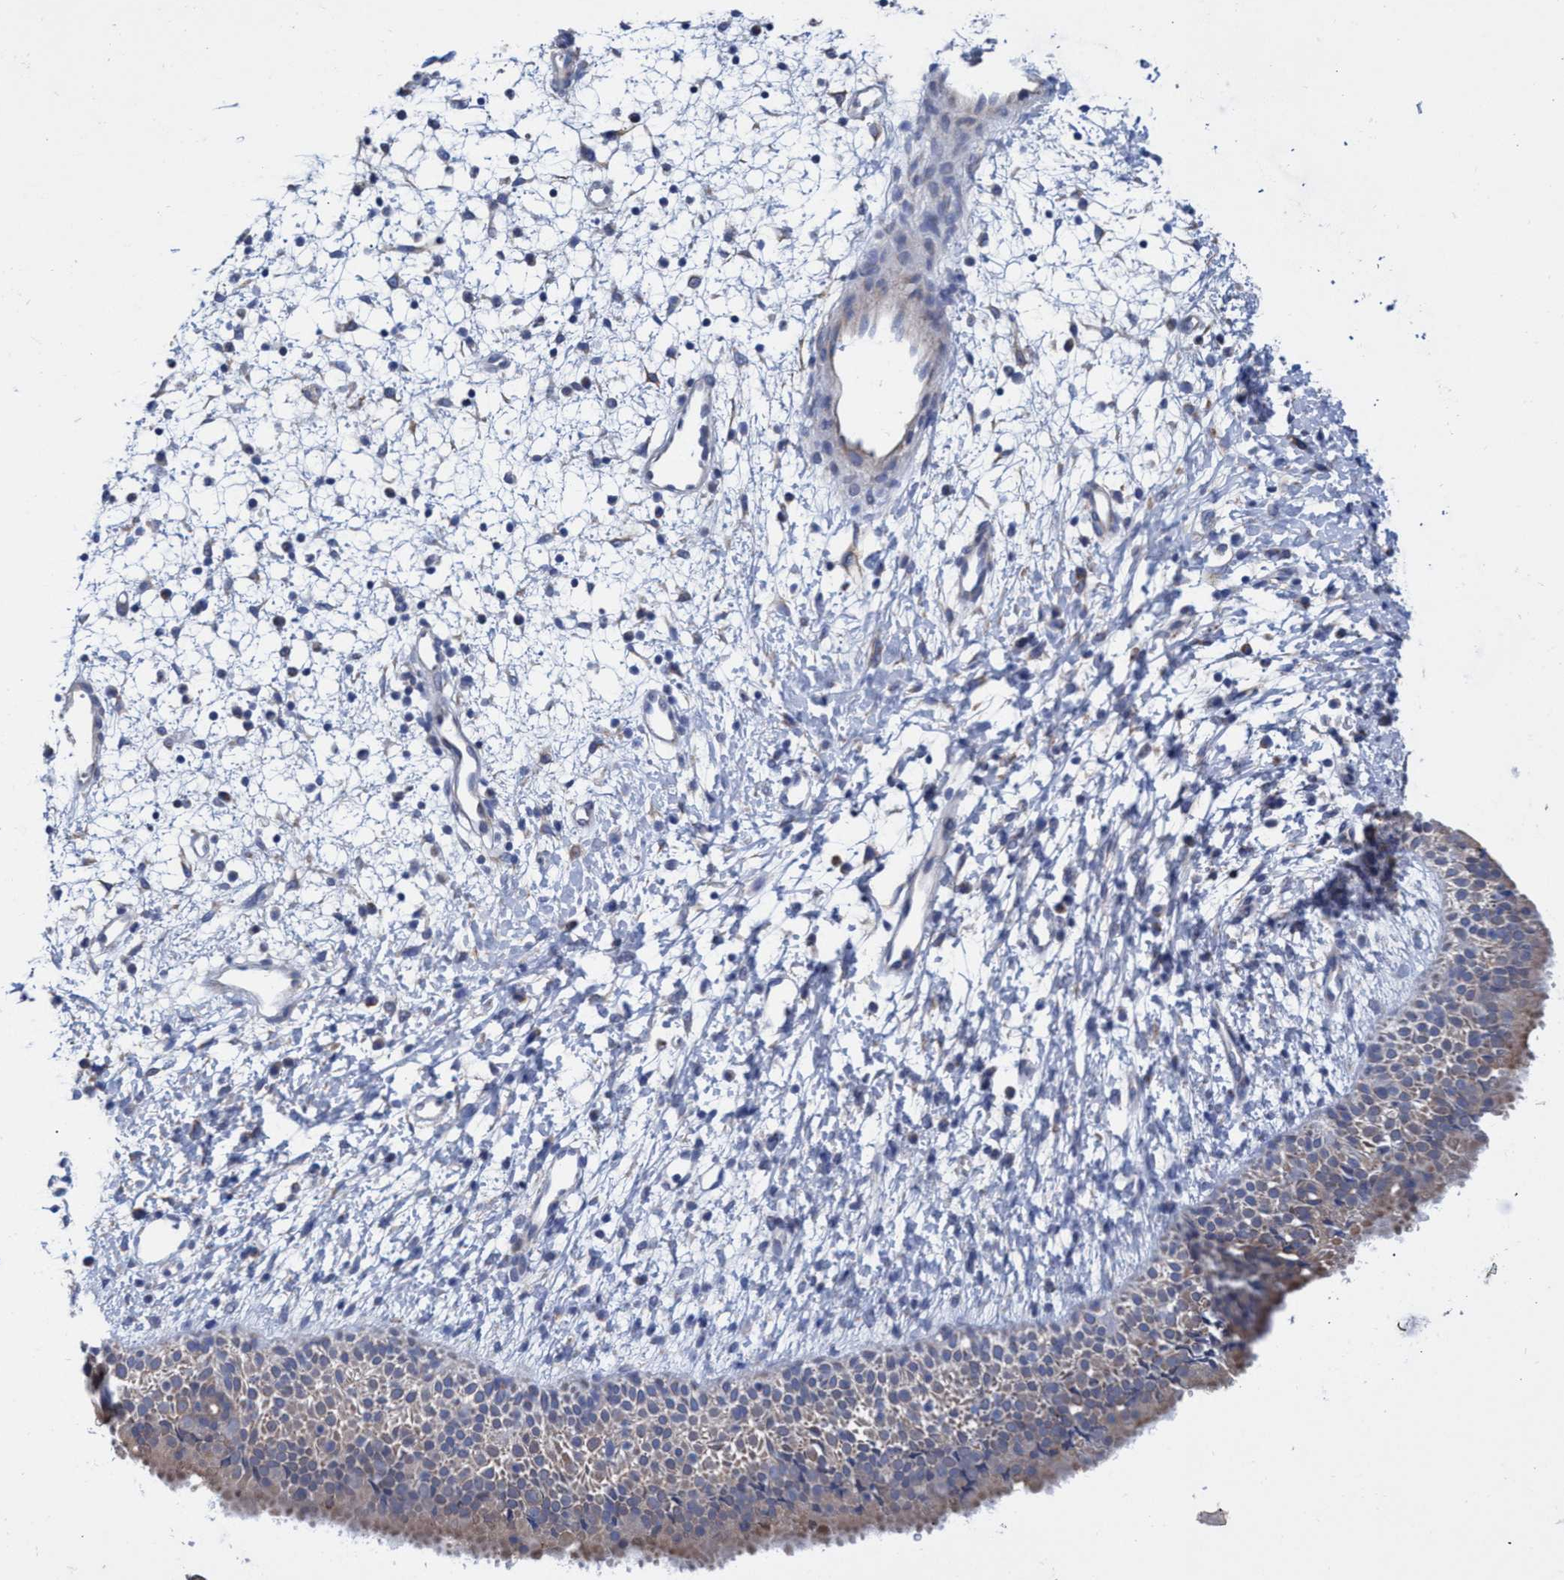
{"staining": {"intensity": "moderate", "quantity": "<25%", "location": "cytoplasmic/membranous"}, "tissue": "nasopharynx", "cell_type": "Respiratory epithelial cells", "image_type": "normal", "snomed": [{"axis": "morphology", "description": "Normal tissue, NOS"}, {"axis": "topography", "description": "Nasopharynx"}], "caption": "This image demonstrates IHC staining of normal nasopharynx, with low moderate cytoplasmic/membranous positivity in about <25% of respiratory epithelial cells.", "gene": "ZNF750", "patient": {"sex": "male", "age": 22}}